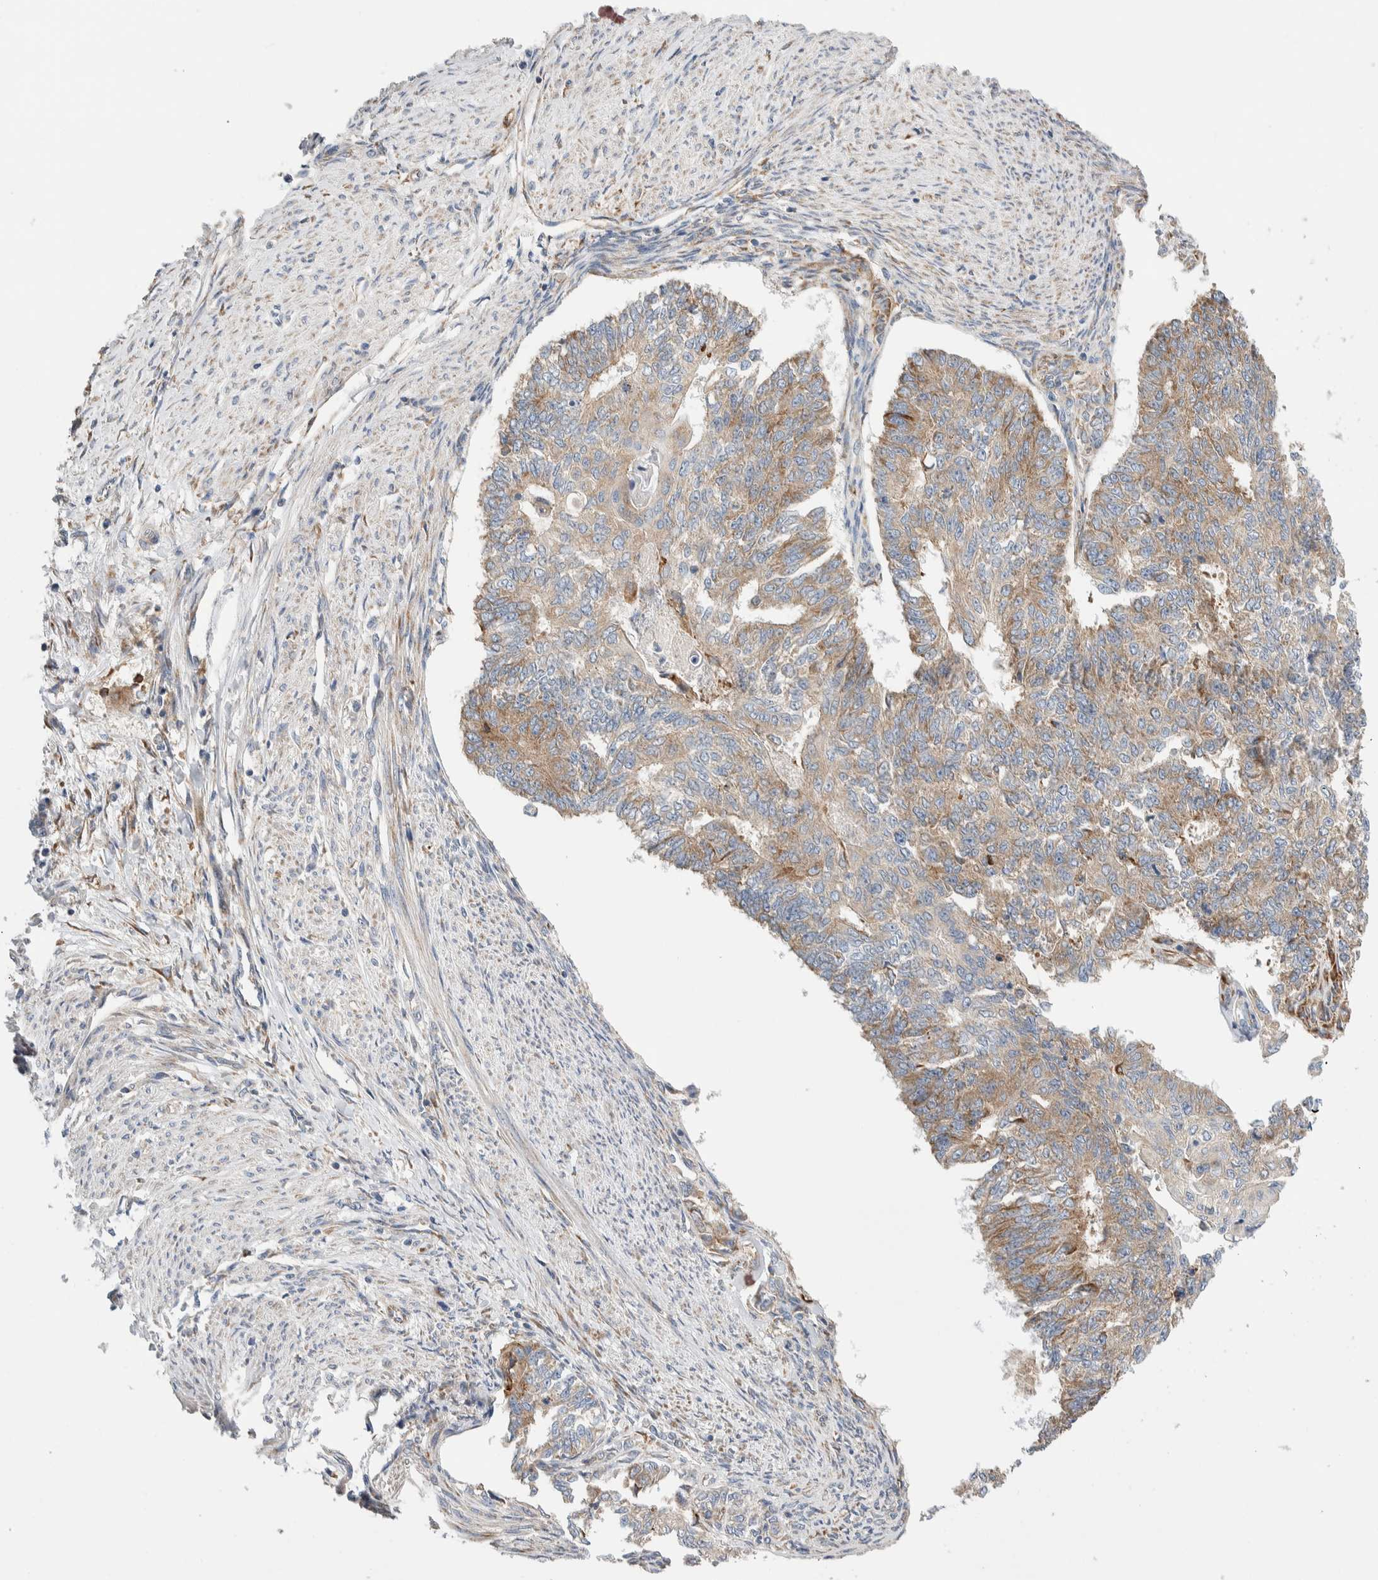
{"staining": {"intensity": "weak", "quantity": ">75%", "location": "cytoplasmic/membranous"}, "tissue": "endometrial cancer", "cell_type": "Tumor cells", "image_type": "cancer", "snomed": [{"axis": "morphology", "description": "Adenocarcinoma, NOS"}, {"axis": "topography", "description": "Endometrium"}], "caption": "Tumor cells display low levels of weak cytoplasmic/membranous staining in approximately >75% of cells in human endometrial cancer. (DAB IHC with brightfield microscopy, high magnification).", "gene": "RACK1", "patient": {"sex": "female", "age": 32}}